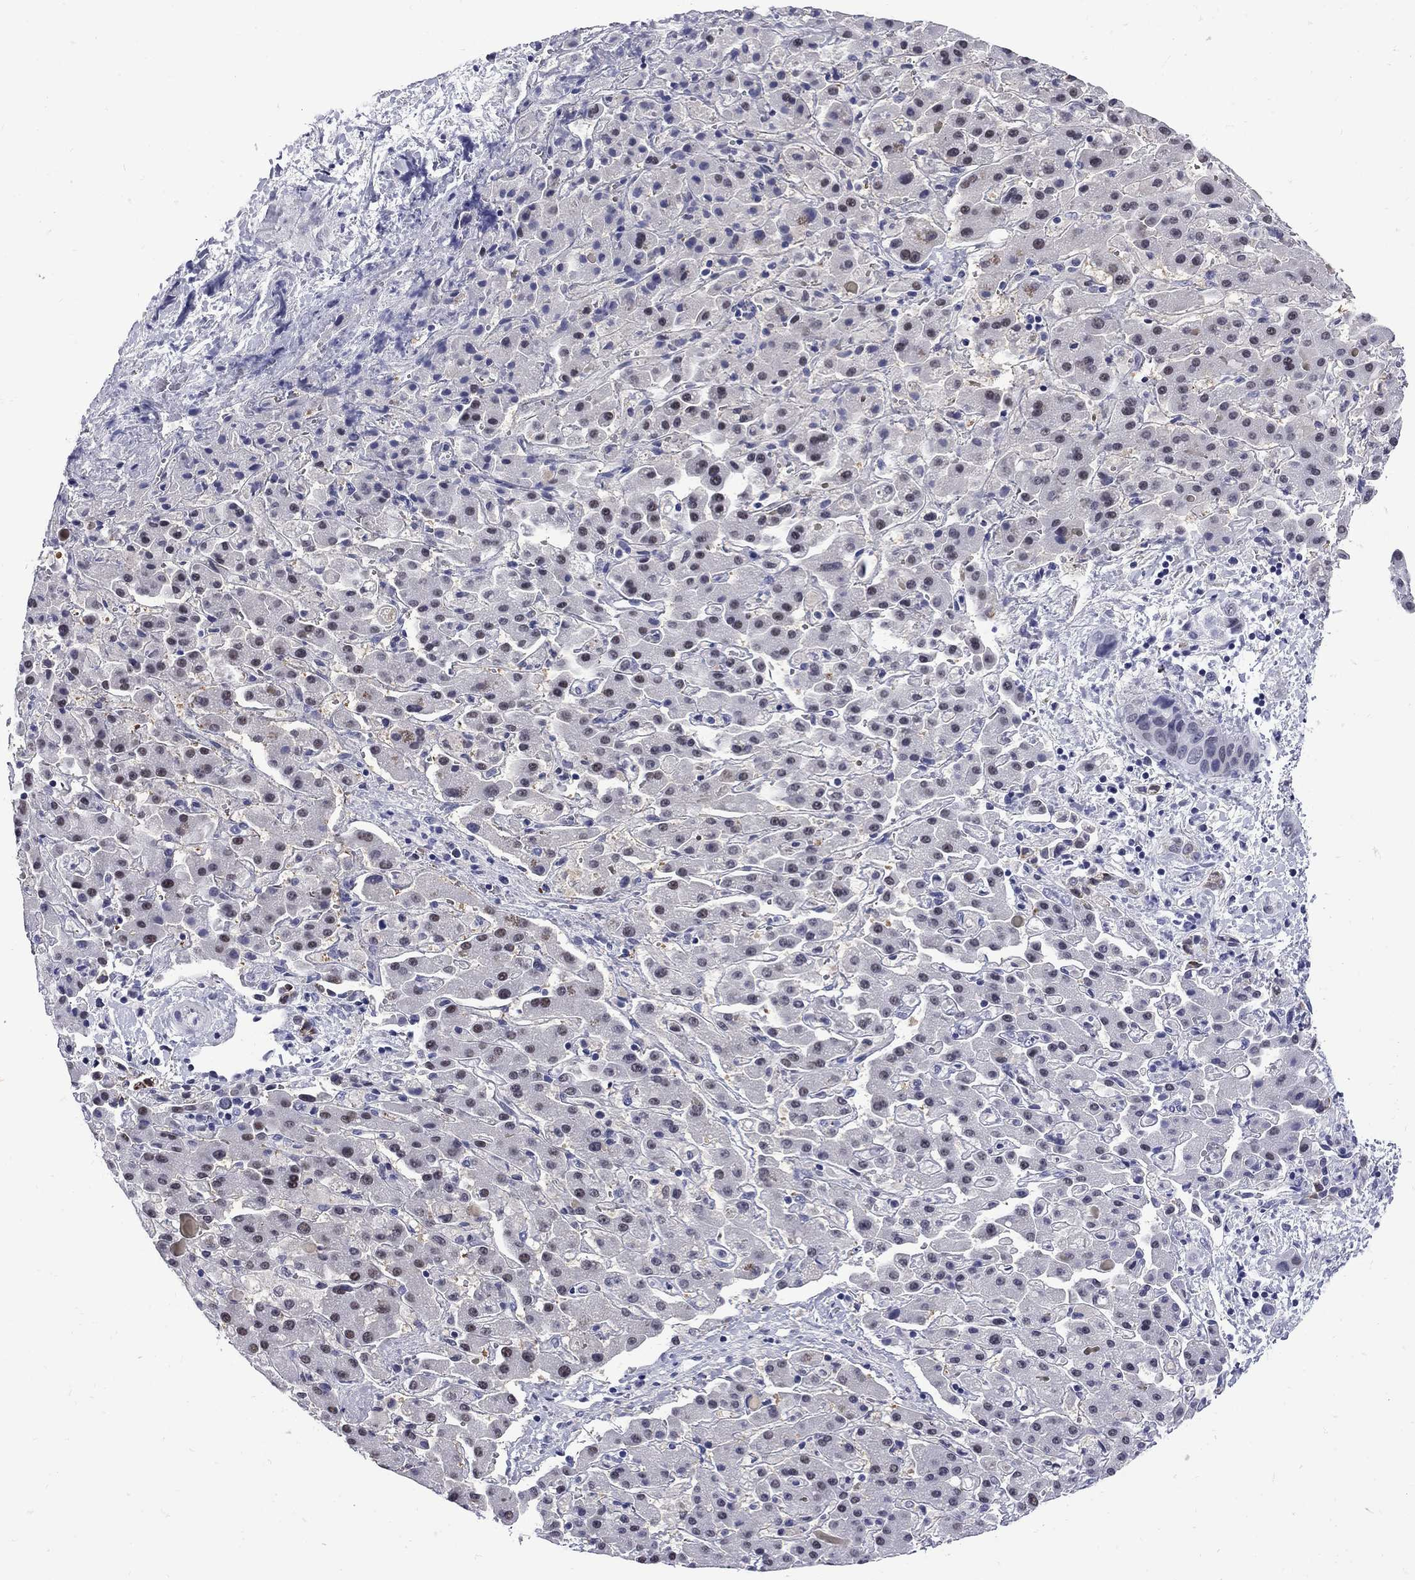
{"staining": {"intensity": "negative", "quantity": "none", "location": "none"}, "tissue": "liver cancer", "cell_type": "Tumor cells", "image_type": "cancer", "snomed": [{"axis": "morphology", "description": "Cholangiocarcinoma"}, {"axis": "topography", "description": "Liver"}], "caption": "Micrograph shows no protein staining in tumor cells of liver cancer (cholangiocarcinoma) tissue.", "gene": "MGARP", "patient": {"sex": "female", "age": 52}}